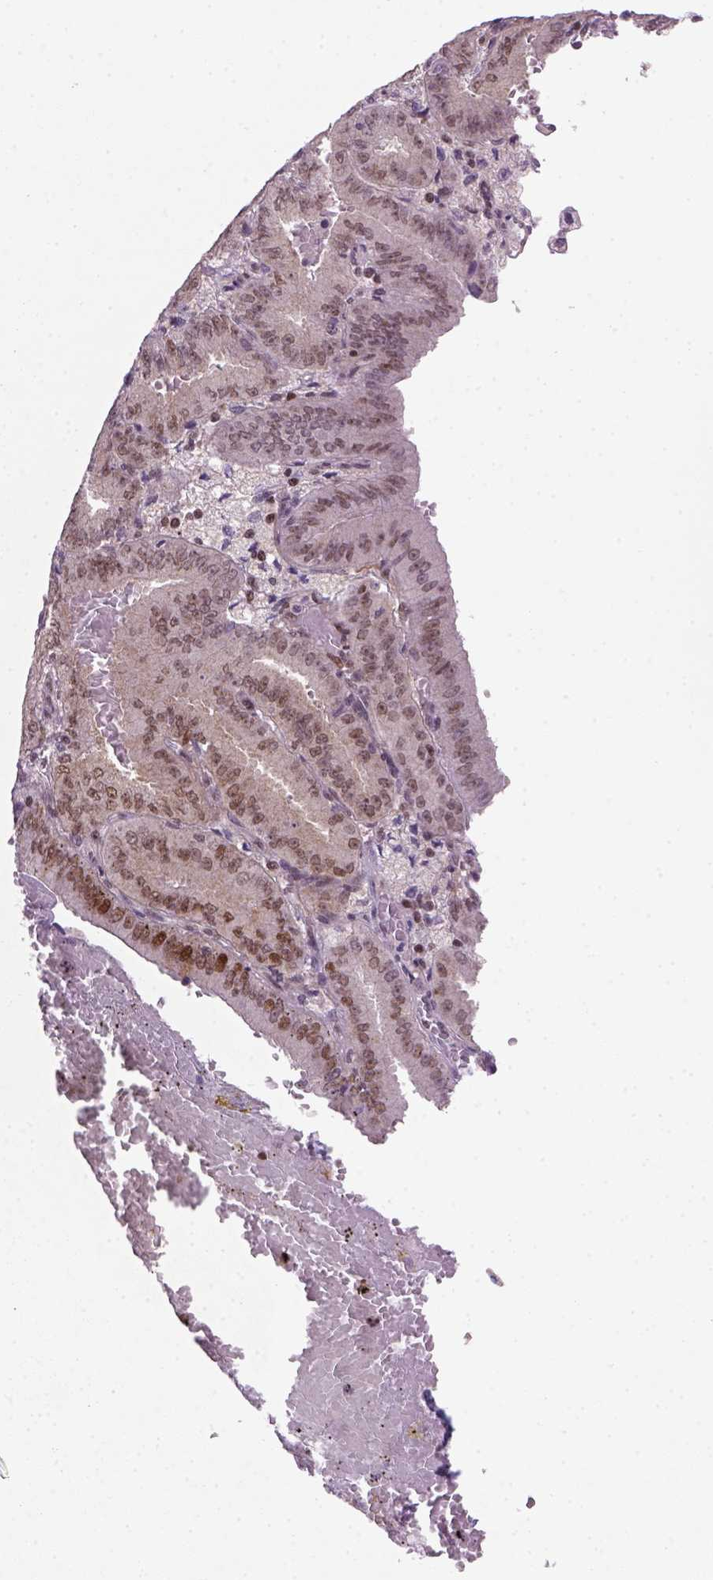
{"staining": {"intensity": "moderate", "quantity": "<25%", "location": "nuclear"}, "tissue": "endometrial cancer", "cell_type": "Tumor cells", "image_type": "cancer", "snomed": [{"axis": "morphology", "description": "Adenocarcinoma, NOS"}, {"axis": "topography", "description": "Endometrium"}], "caption": "Immunohistochemical staining of endometrial cancer (adenocarcinoma) displays moderate nuclear protein positivity in about <25% of tumor cells.", "gene": "MGMT", "patient": {"sex": "female", "age": 66}}